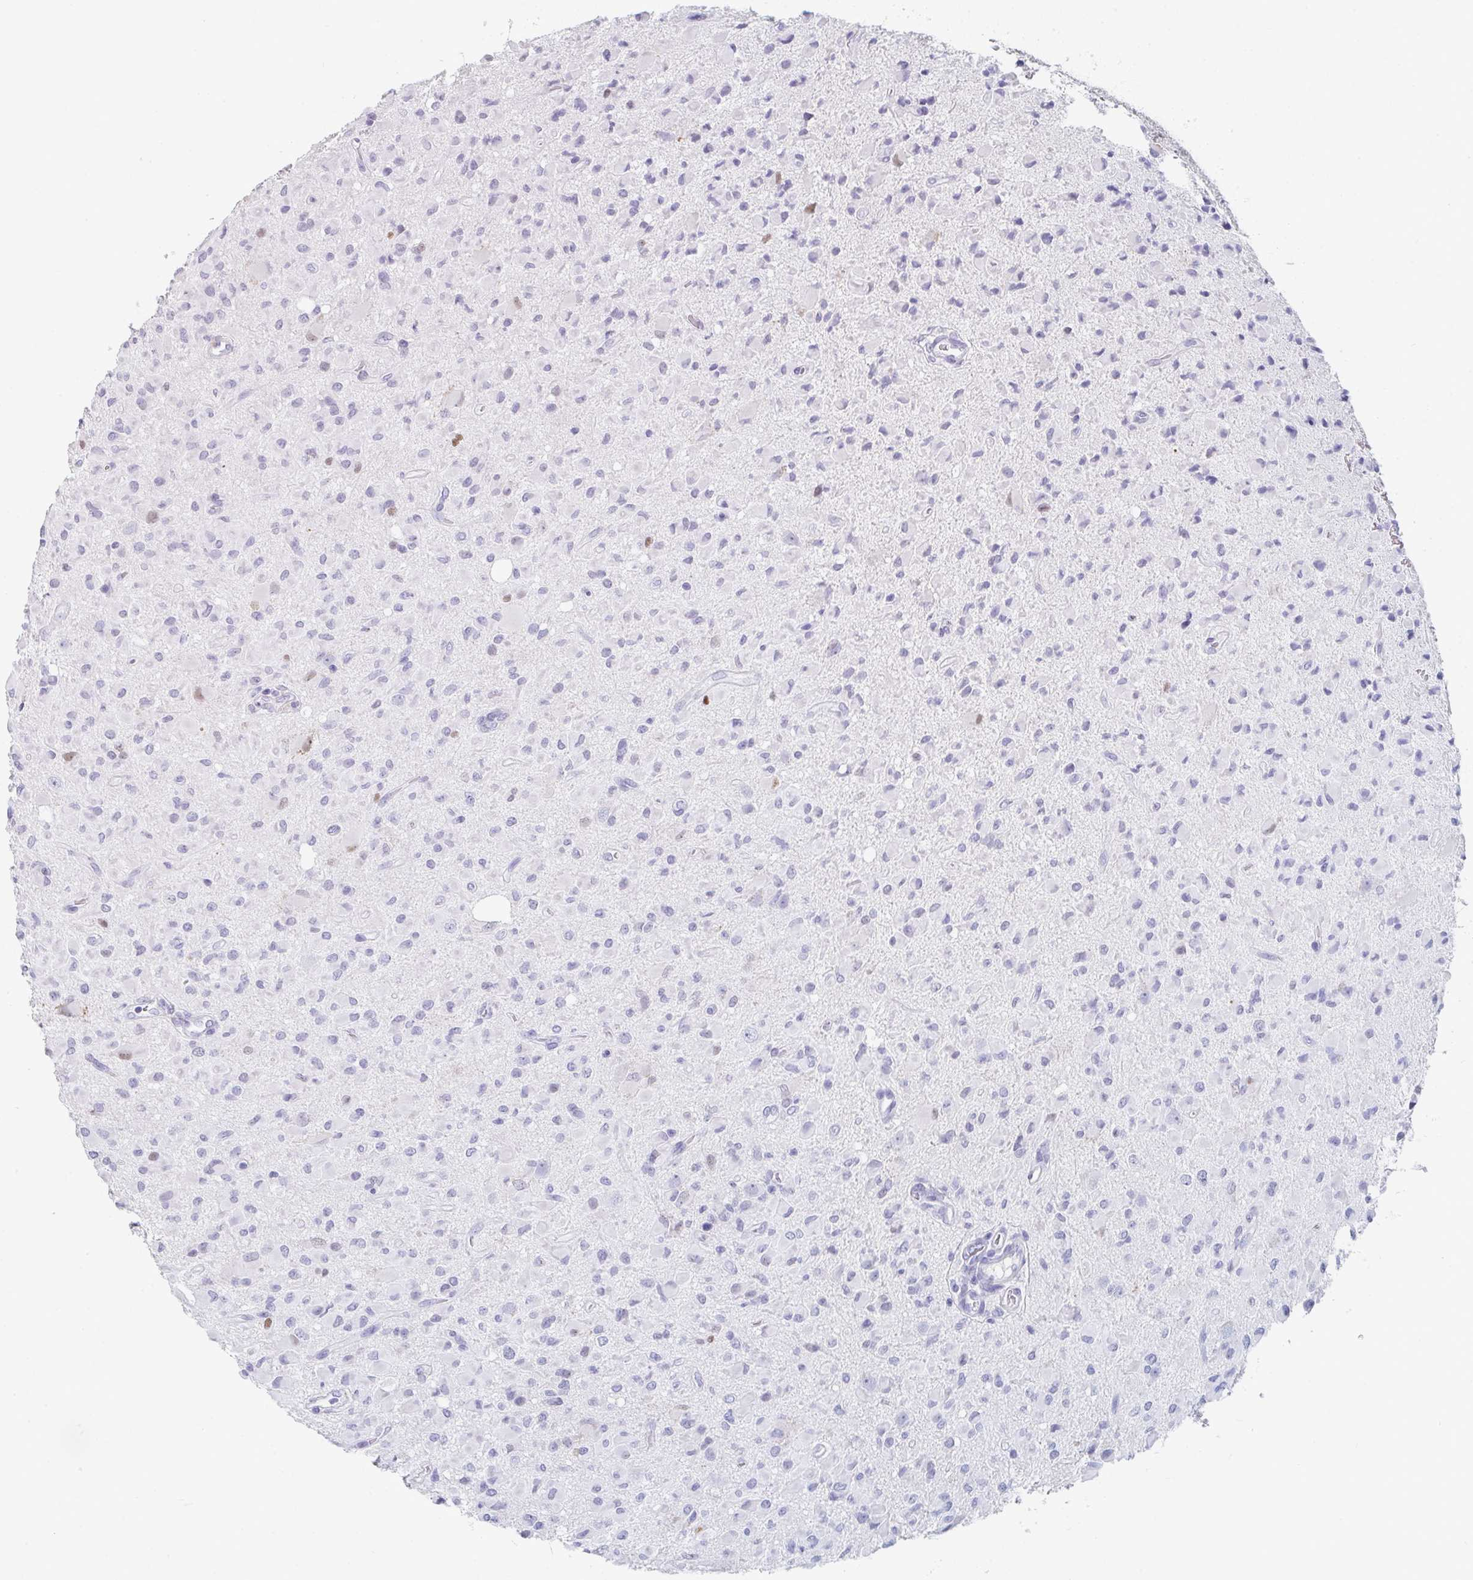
{"staining": {"intensity": "weak", "quantity": "<25%", "location": "nuclear"}, "tissue": "glioma", "cell_type": "Tumor cells", "image_type": "cancer", "snomed": [{"axis": "morphology", "description": "Glioma, malignant, Low grade"}, {"axis": "topography", "description": "Brain"}], "caption": "This is an immunohistochemistry image of human glioma. There is no staining in tumor cells.", "gene": "RUBCN", "patient": {"sex": "female", "age": 33}}